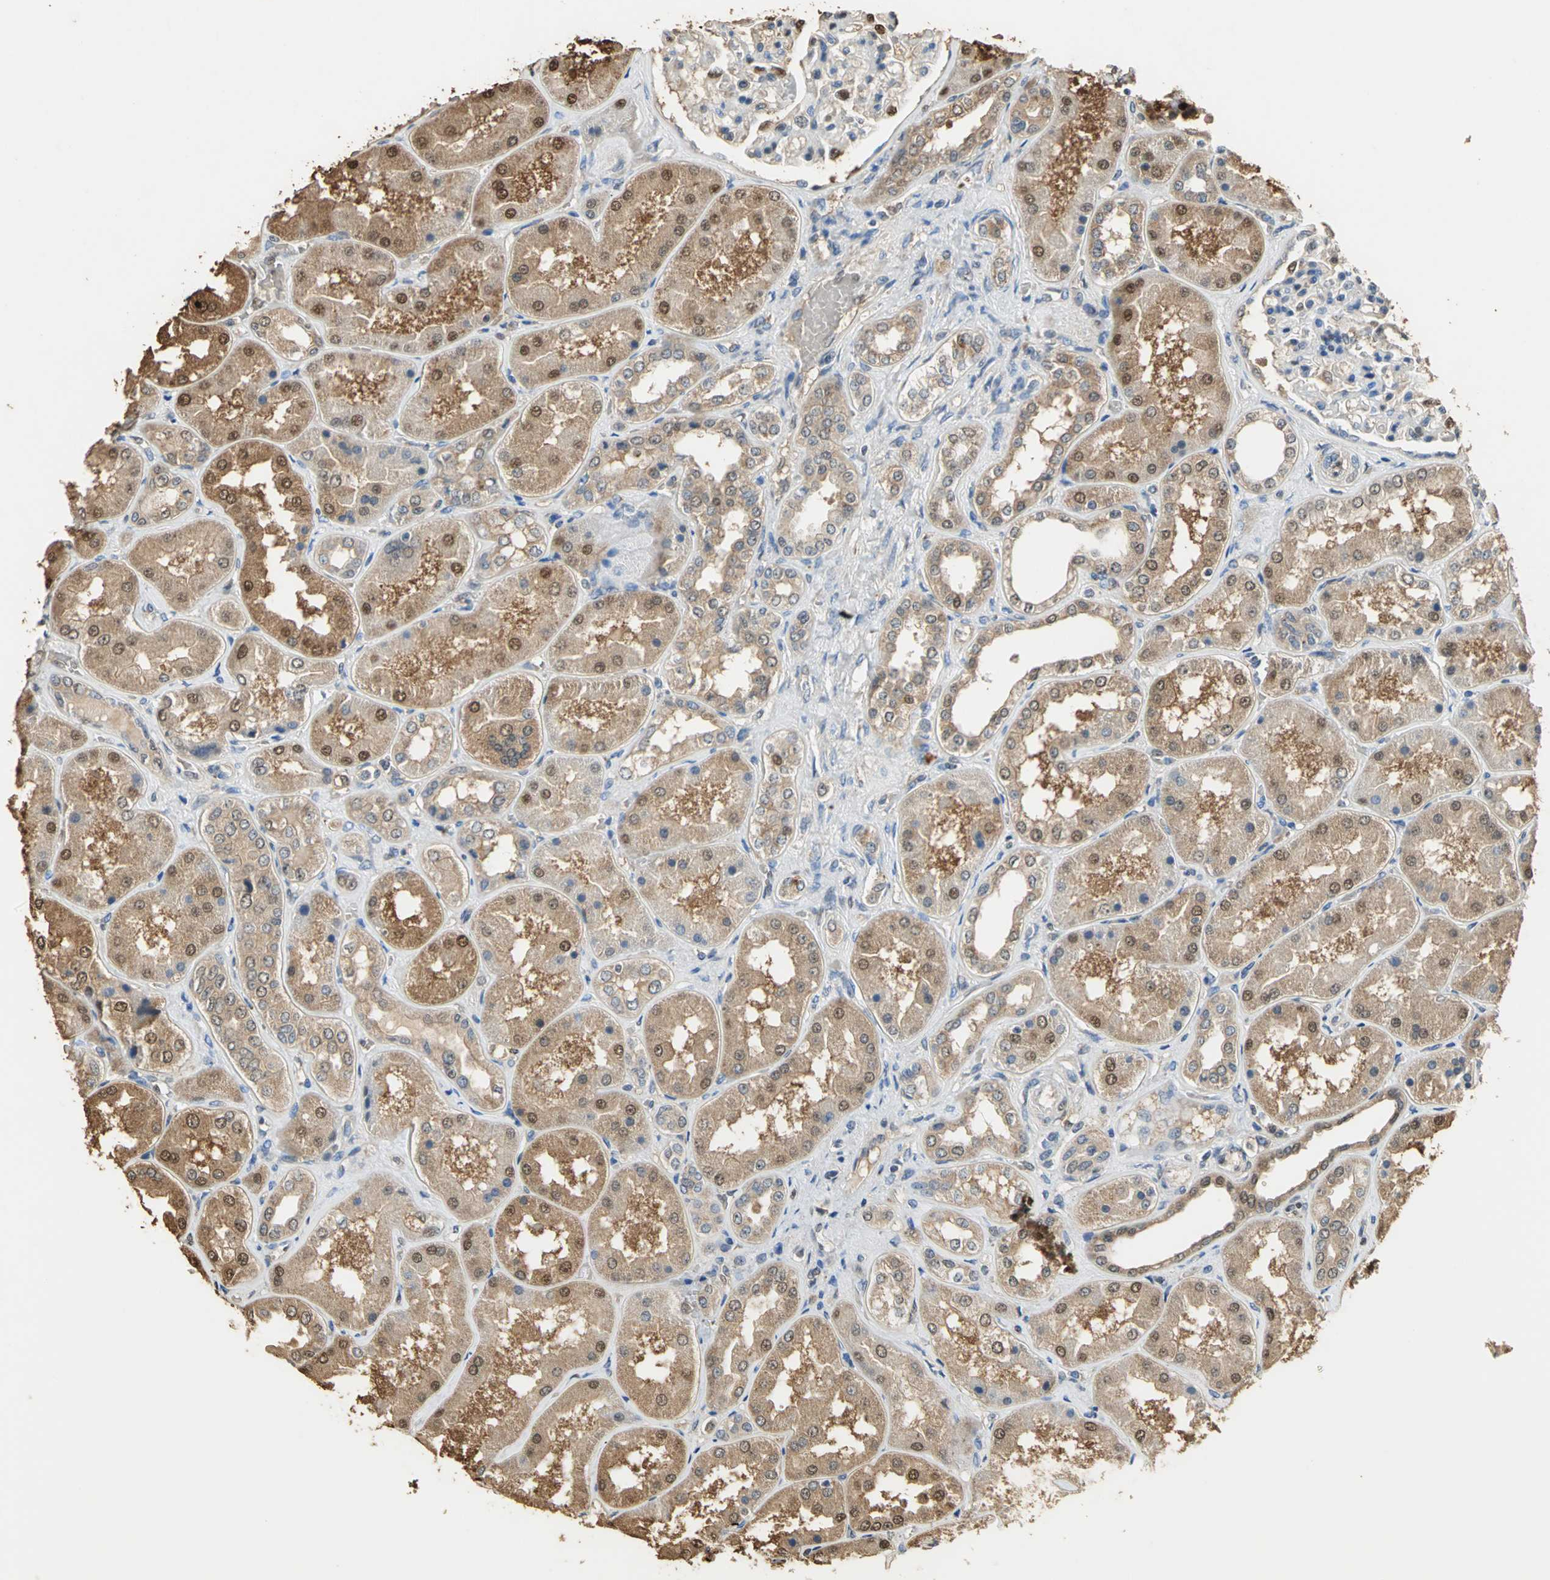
{"staining": {"intensity": "negative", "quantity": "none", "location": "none"}, "tissue": "kidney", "cell_type": "Cells in glomeruli", "image_type": "normal", "snomed": [{"axis": "morphology", "description": "Normal tissue, NOS"}, {"axis": "topography", "description": "Kidney"}], "caption": "This is an immunohistochemistry (IHC) image of unremarkable kidney. There is no expression in cells in glomeruli.", "gene": "GAPDH", "patient": {"sex": "female", "age": 56}}